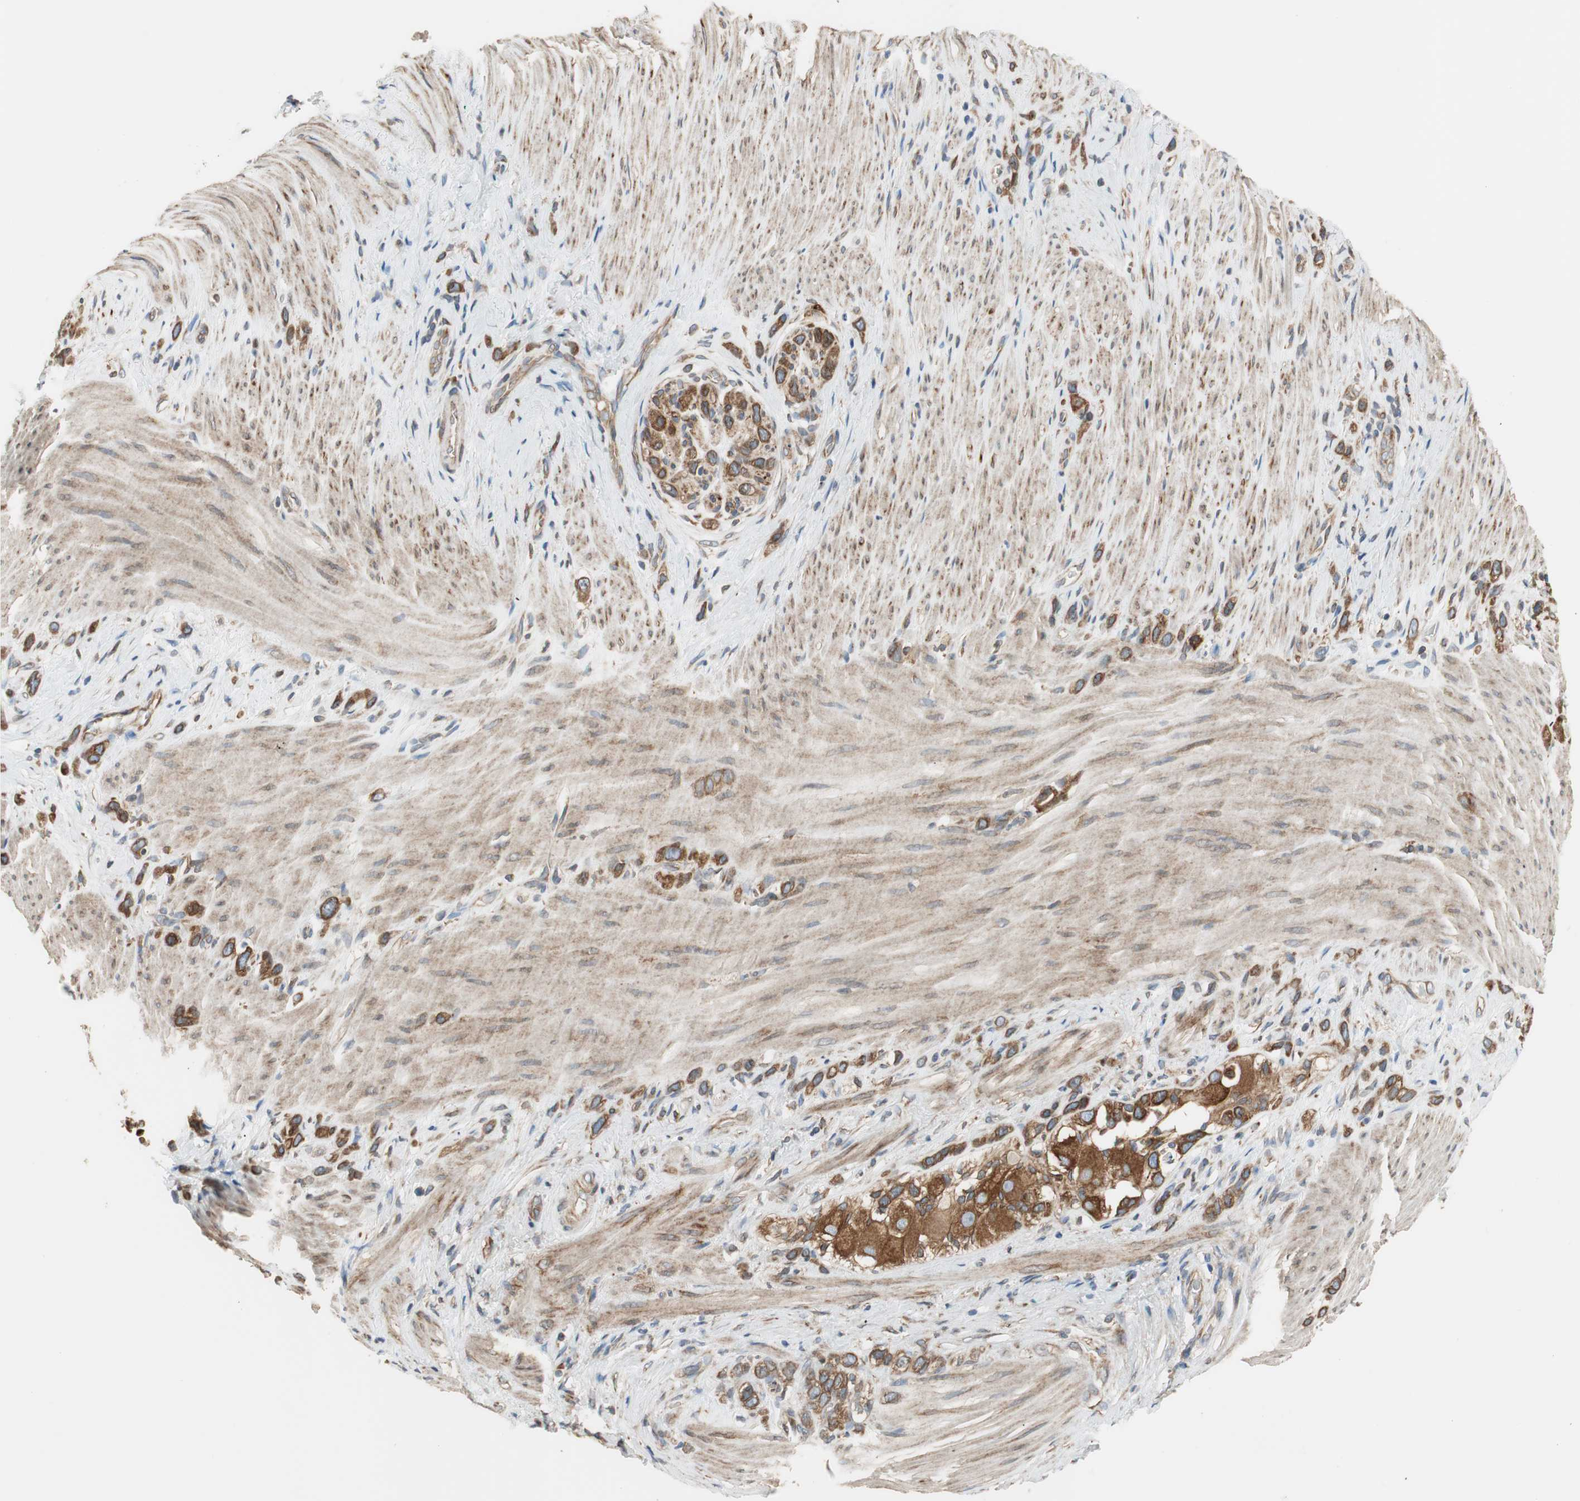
{"staining": {"intensity": "strong", "quantity": ">75%", "location": "cytoplasmic/membranous"}, "tissue": "stomach cancer", "cell_type": "Tumor cells", "image_type": "cancer", "snomed": [{"axis": "morphology", "description": "Normal tissue, NOS"}, {"axis": "morphology", "description": "Adenocarcinoma, NOS"}, {"axis": "morphology", "description": "Adenocarcinoma, High grade"}, {"axis": "topography", "description": "Stomach, upper"}, {"axis": "topography", "description": "Stomach"}], "caption": "Immunohistochemical staining of adenocarcinoma (stomach) exhibits high levels of strong cytoplasmic/membranous positivity in about >75% of tumor cells.", "gene": "CLCC1", "patient": {"sex": "female", "age": 65}}